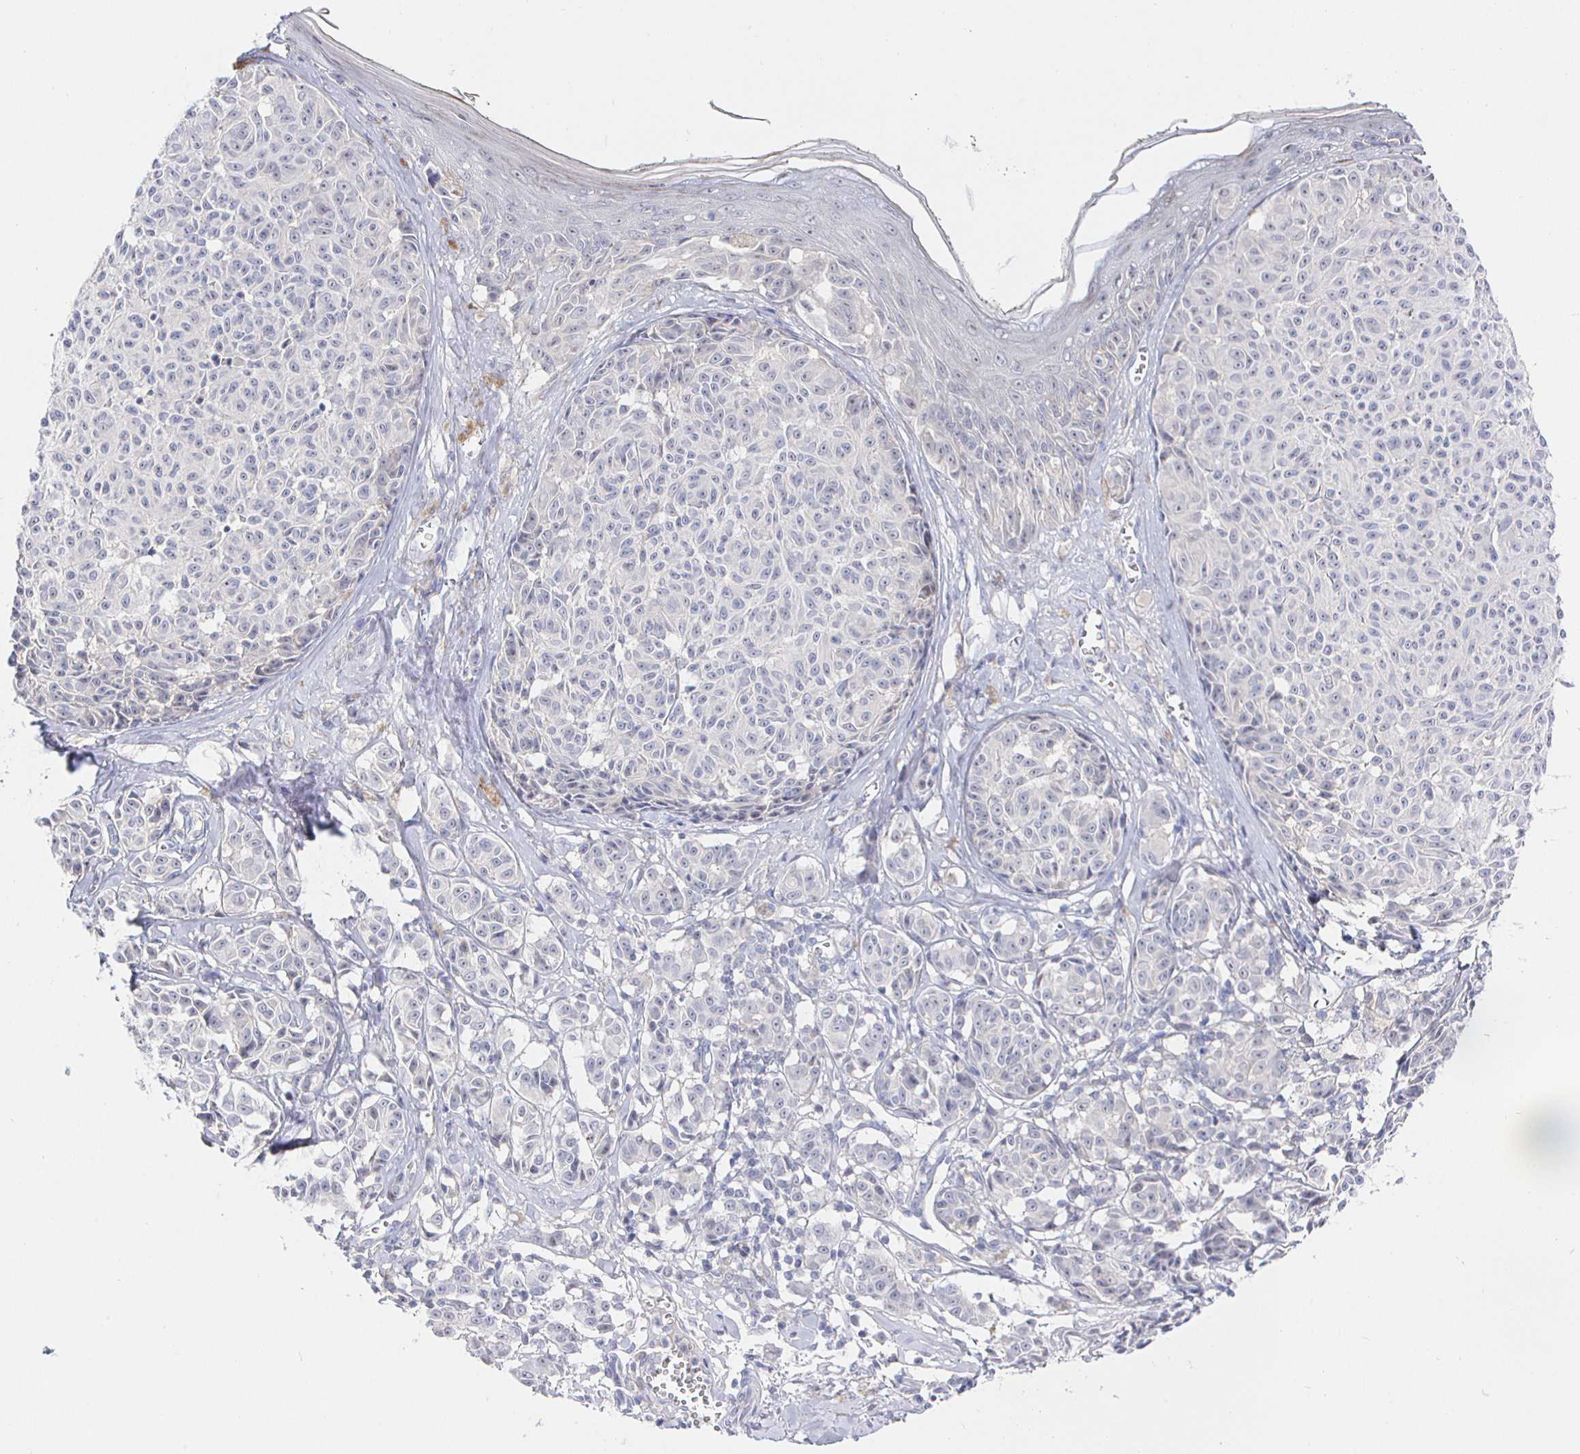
{"staining": {"intensity": "negative", "quantity": "none", "location": "none"}, "tissue": "melanoma", "cell_type": "Tumor cells", "image_type": "cancer", "snomed": [{"axis": "morphology", "description": "Malignant melanoma, NOS"}, {"axis": "topography", "description": "Skin"}], "caption": "Protein analysis of malignant melanoma exhibits no significant expression in tumor cells.", "gene": "LRRC23", "patient": {"sex": "female", "age": 43}}